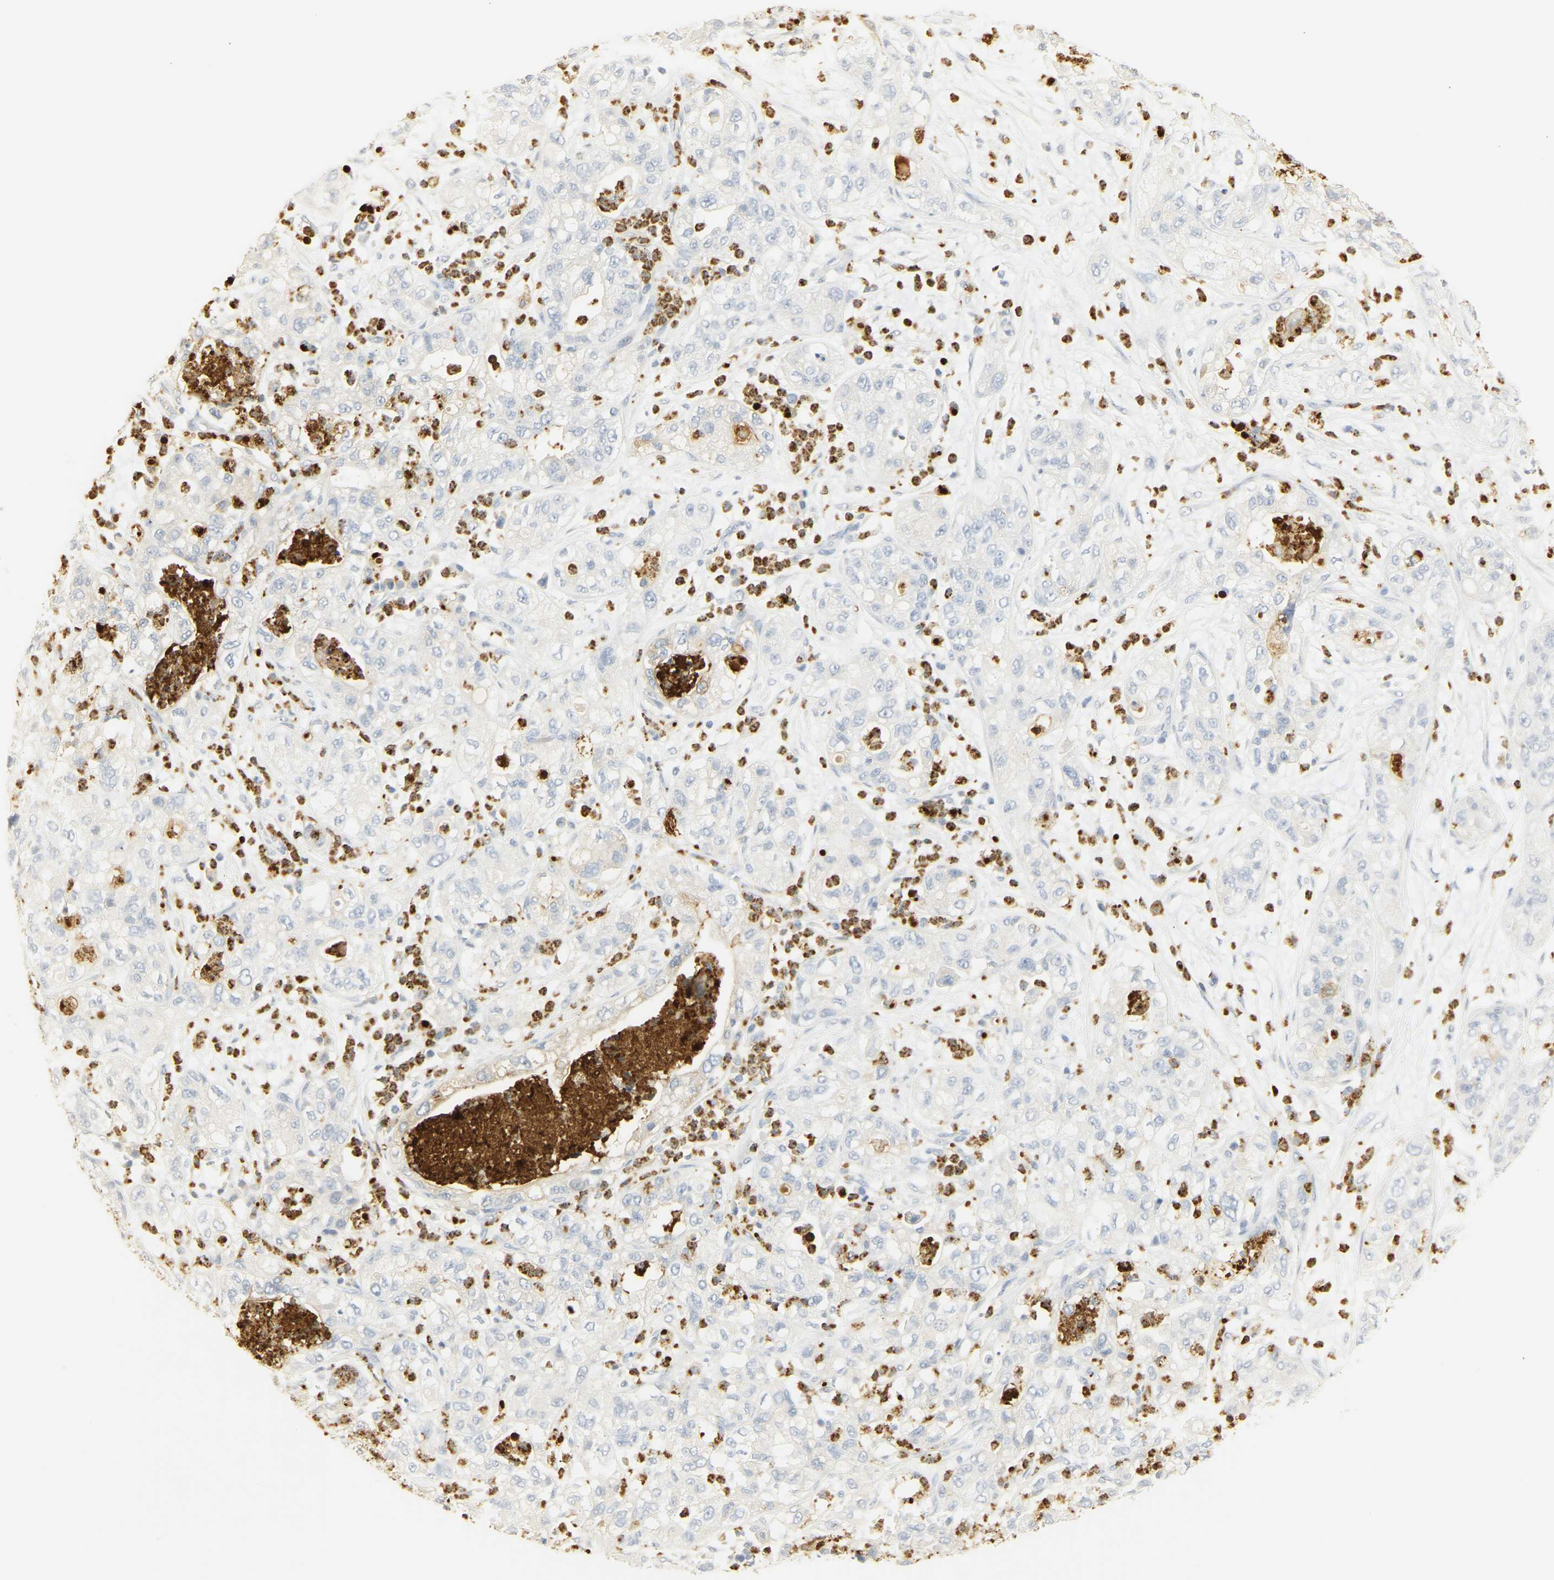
{"staining": {"intensity": "negative", "quantity": "none", "location": "none"}, "tissue": "pancreatic cancer", "cell_type": "Tumor cells", "image_type": "cancer", "snomed": [{"axis": "morphology", "description": "Adenocarcinoma, NOS"}, {"axis": "topography", "description": "Pancreas"}], "caption": "The photomicrograph demonstrates no significant positivity in tumor cells of pancreatic cancer.", "gene": "MPO", "patient": {"sex": "female", "age": 78}}